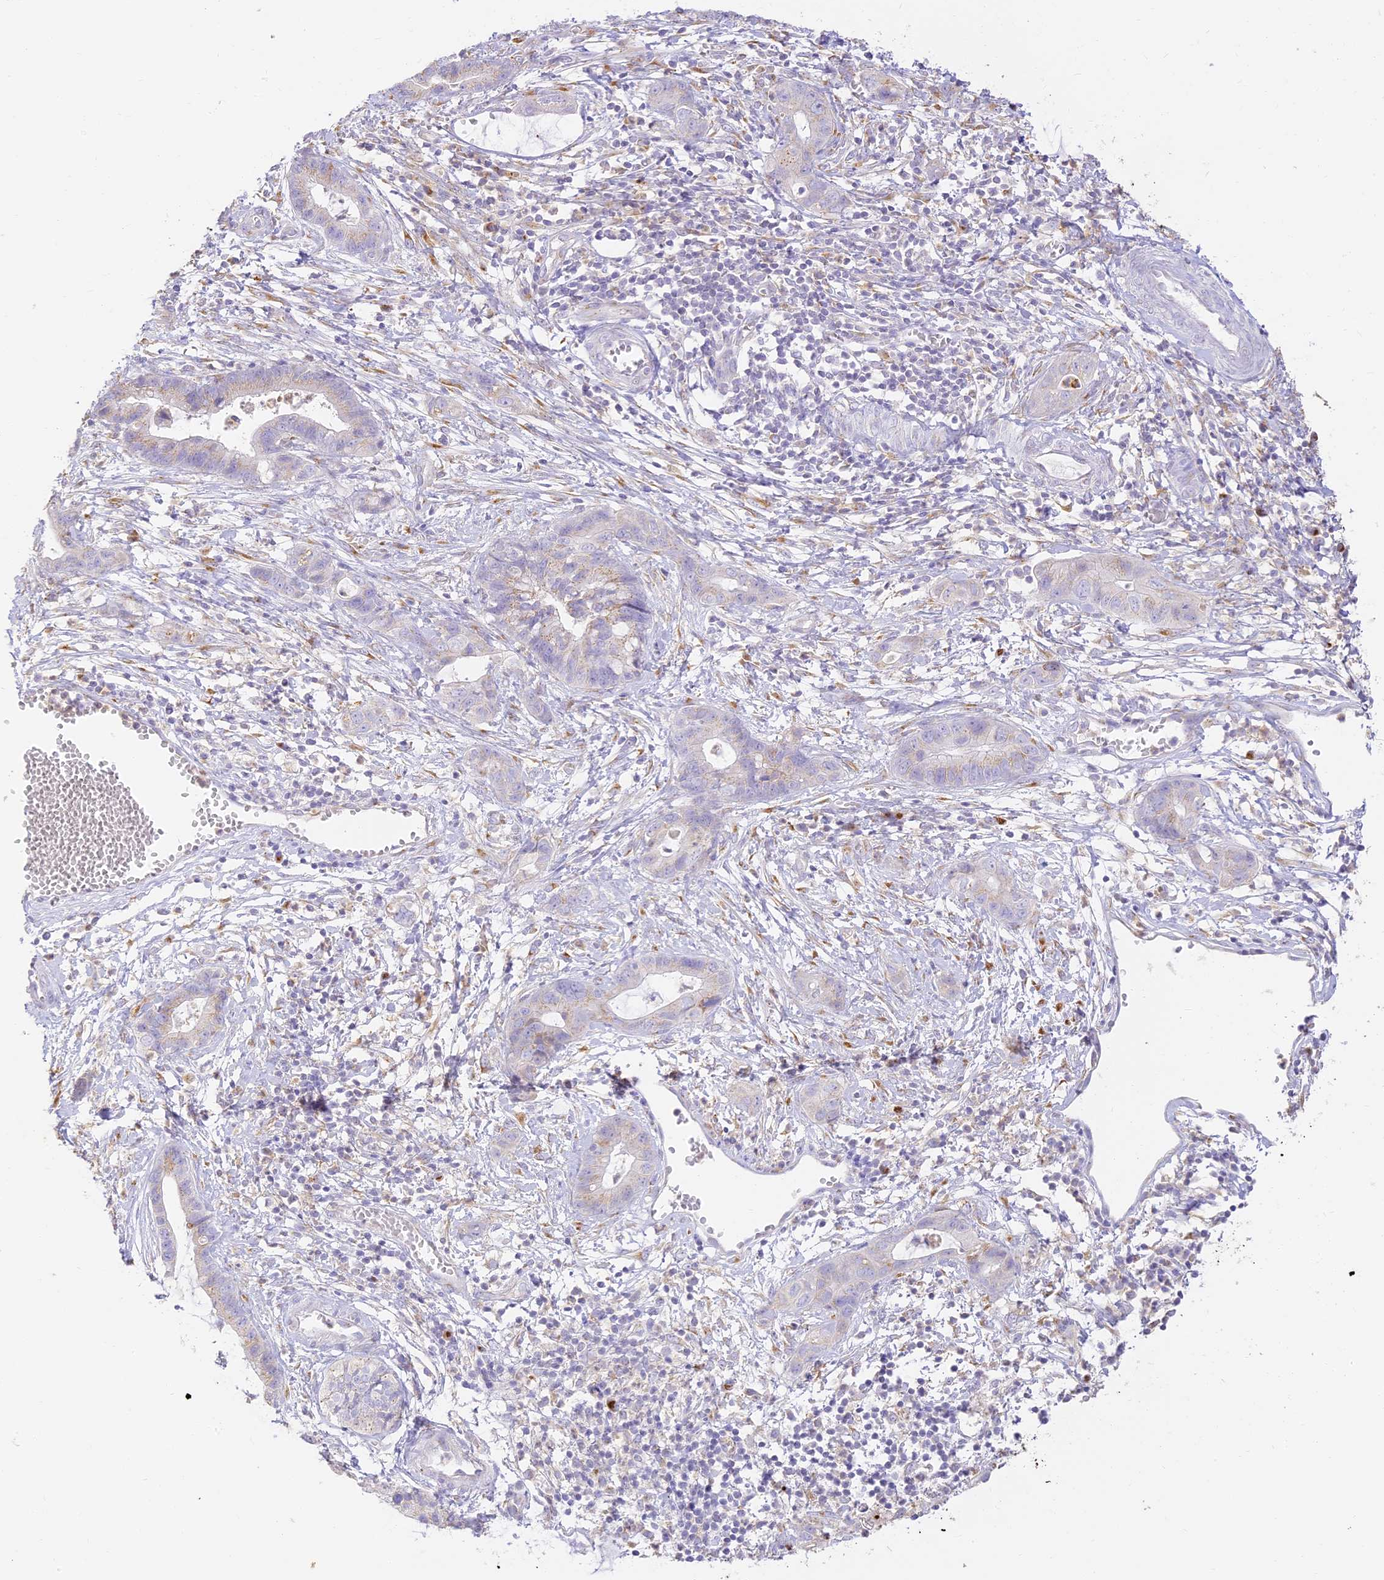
{"staining": {"intensity": "weak", "quantity": "25%-75%", "location": "cytoplasmic/membranous"}, "tissue": "cervical cancer", "cell_type": "Tumor cells", "image_type": "cancer", "snomed": [{"axis": "morphology", "description": "Adenocarcinoma, NOS"}, {"axis": "topography", "description": "Cervix"}], "caption": "This photomicrograph reveals immunohistochemistry staining of human adenocarcinoma (cervical), with low weak cytoplasmic/membranous staining in approximately 25%-75% of tumor cells.", "gene": "SEC13", "patient": {"sex": "female", "age": 44}}